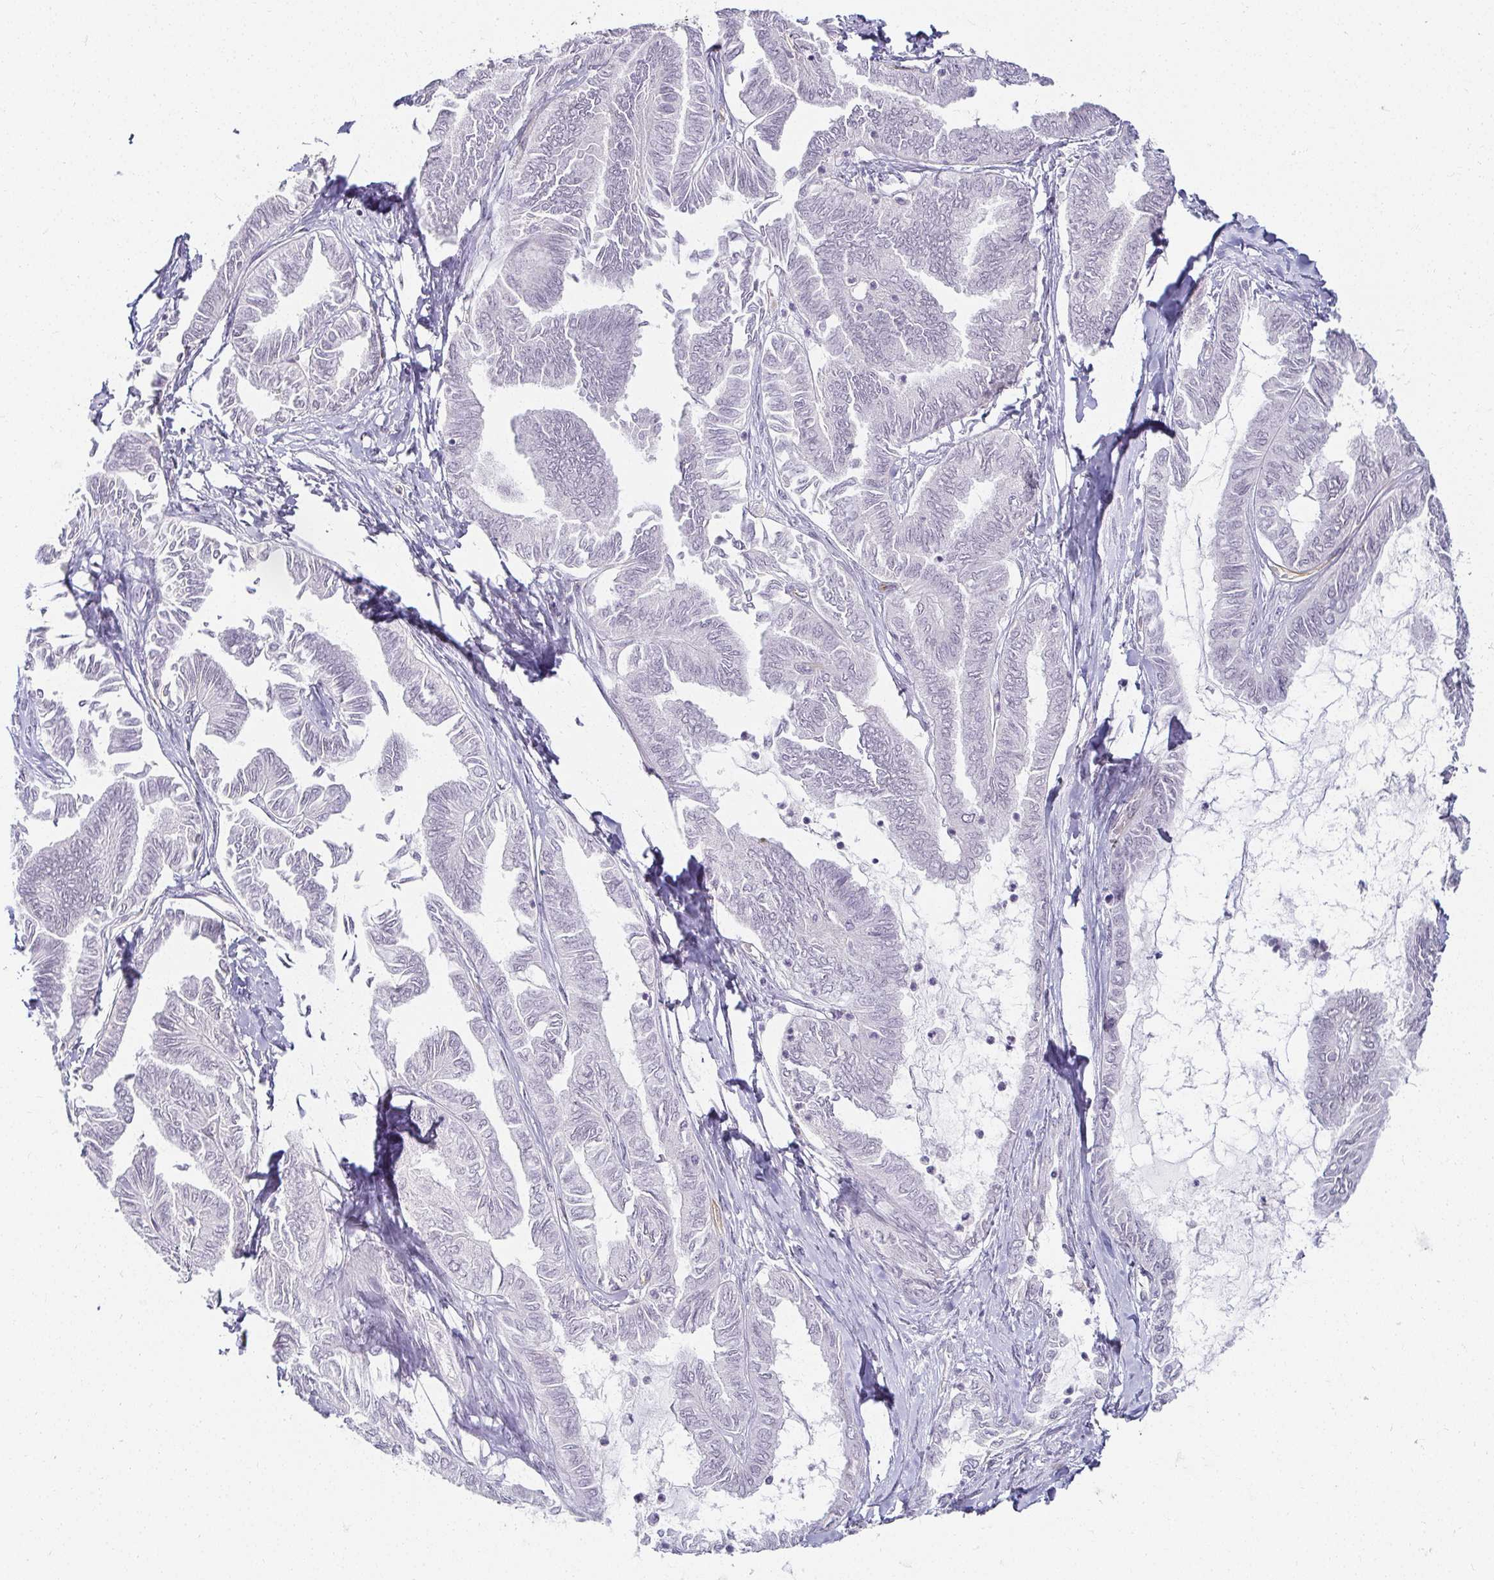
{"staining": {"intensity": "negative", "quantity": "none", "location": "none"}, "tissue": "ovarian cancer", "cell_type": "Tumor cells", "image_type": "cancer", "snomed": [{"axis": "morphology", "description": "Carcinoma, endometroid"}, {"axis": "topography", "description": "Ovary"}], "caption": "Photomicrograph shows no protein staining in tumor cells of ovarian cancer tissue.", "gene": "ACAN", "patient": {"sex": "female", "age": 70}}